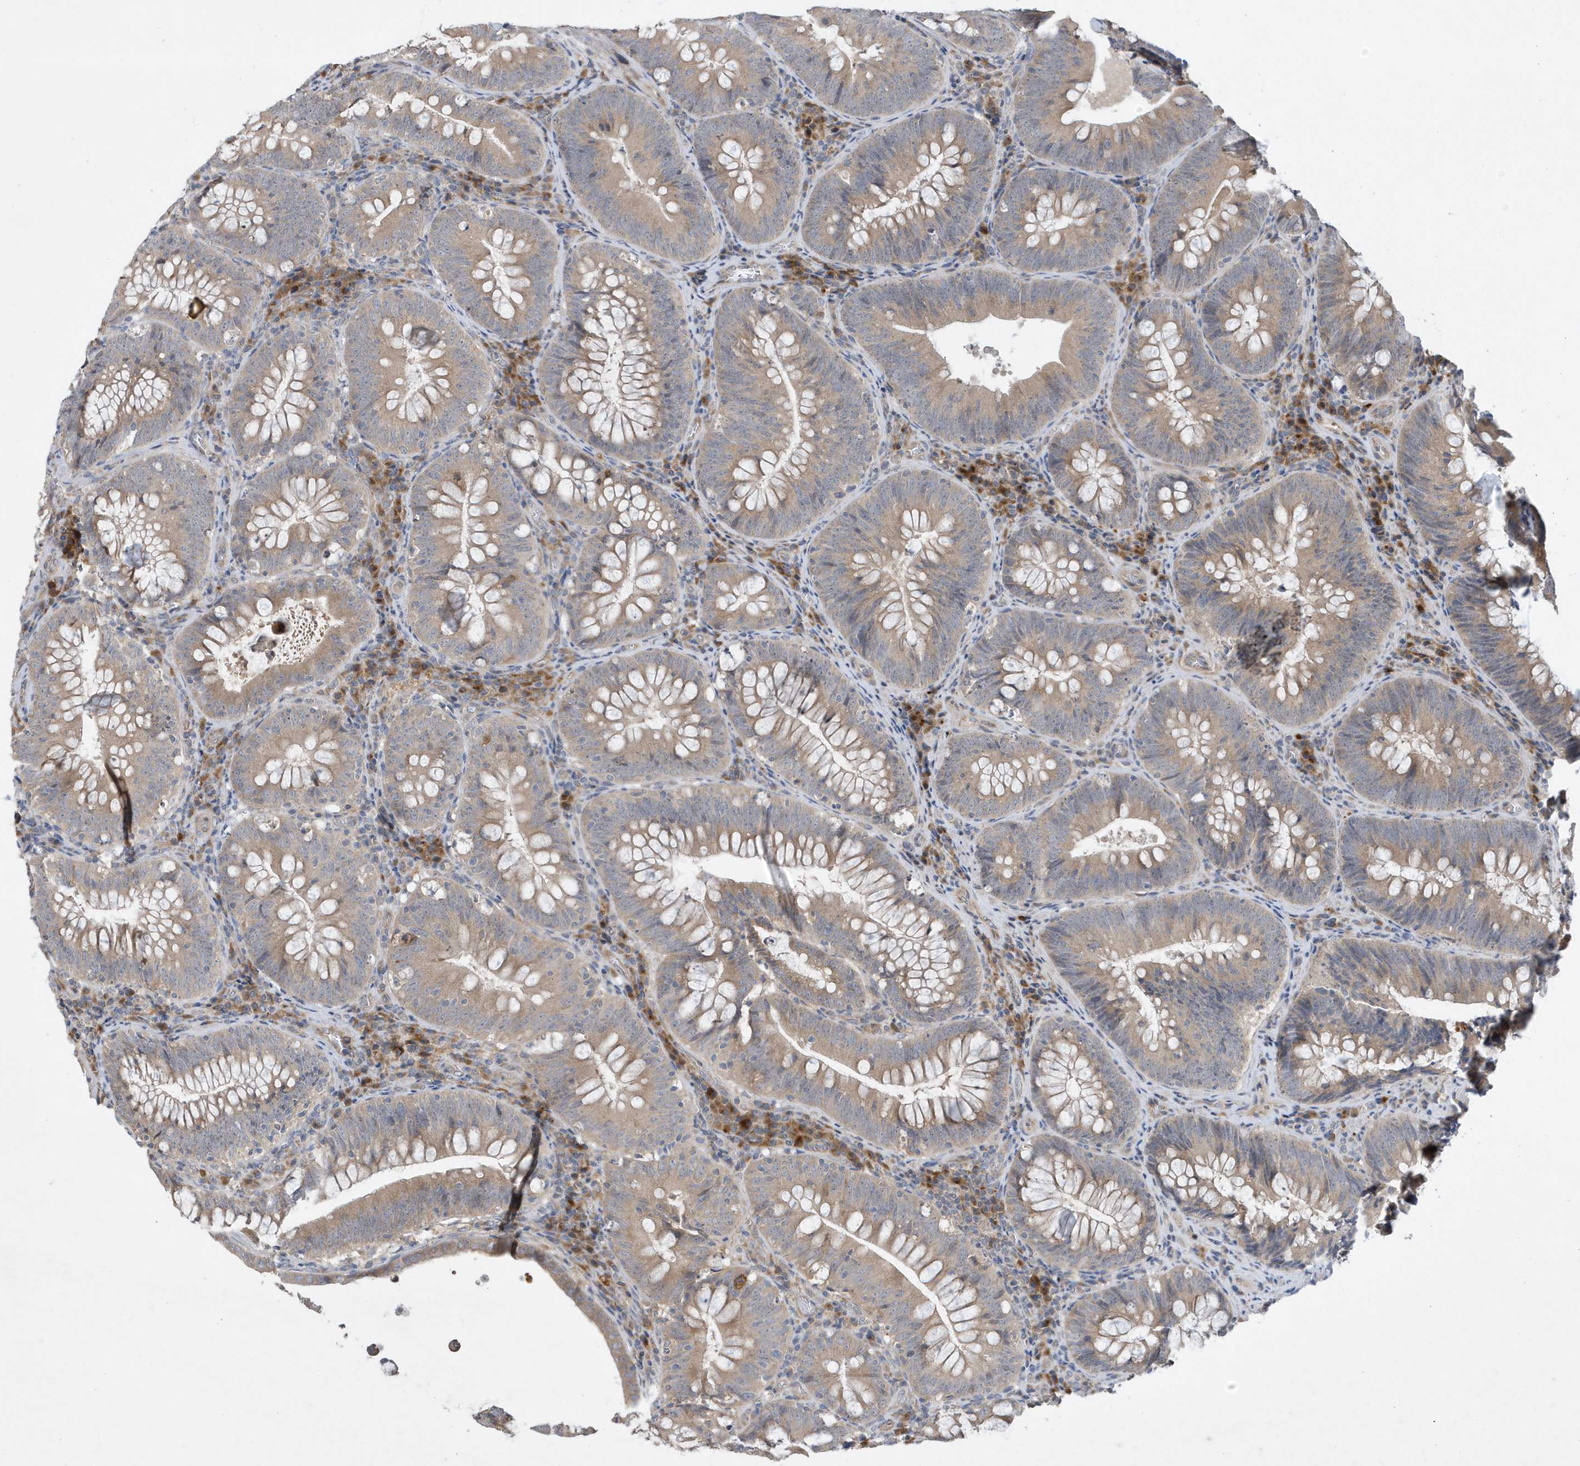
{"staining": {"intensity": "moderate", "quantity": "<25%", "location": "cytoplasmic/membranous"}, "tissue": "colorectal cancer", "cell_type": "Tumor cells", "image_type": "cancer", "snomed": [{"axis": "morphology", "description": "Normal tissue, NOS"}, {"axis": "topography", "description": "Colon"}], "caption": "A histopathology image showing moderate cytoplasmic/membranous staining in about <25% of tumor cells in colorectal cancer, as visualized by brown immunohistochemical staining.", "gene": "LAPTM4A", "patient": {"sex": "female", "age": 82}}